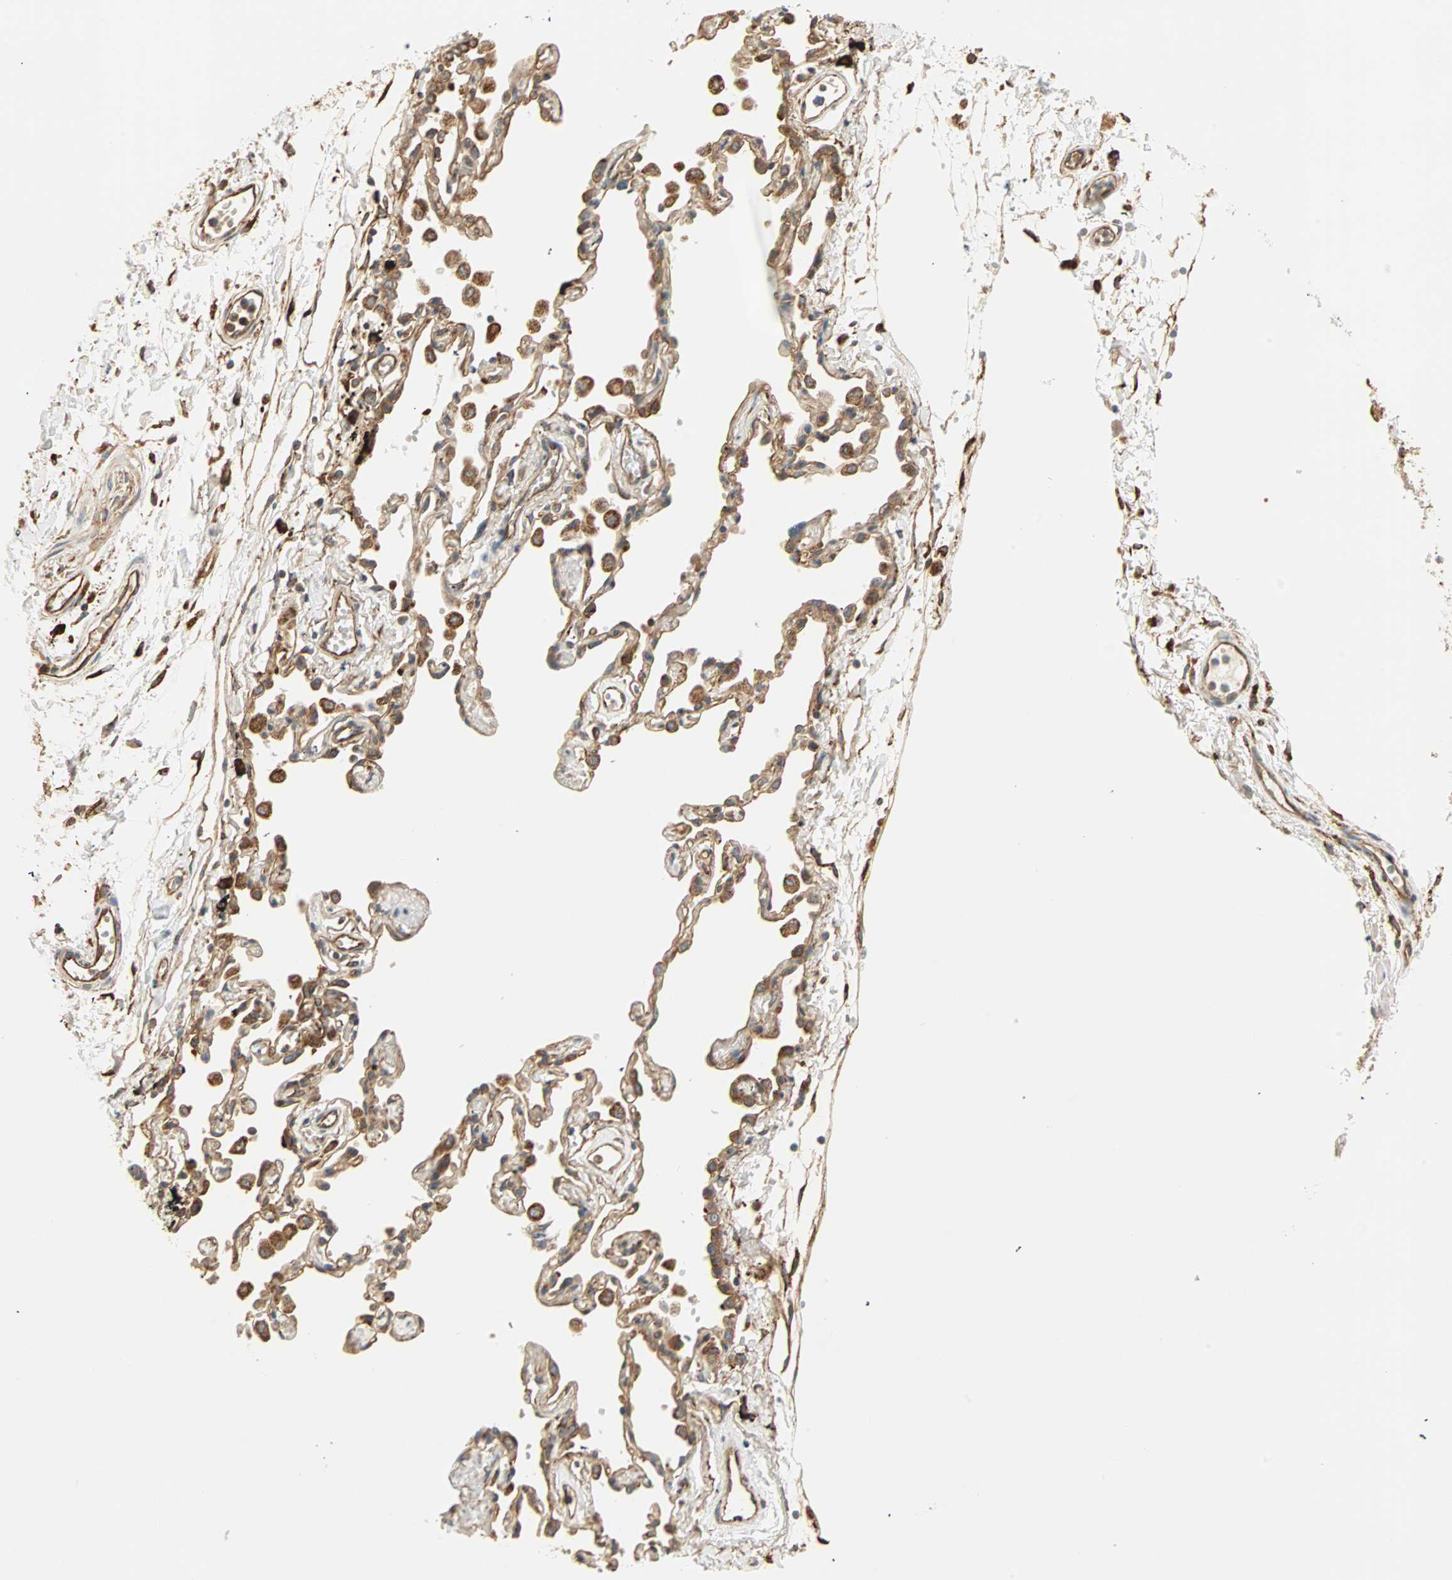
{"staining": {"intensity": "moderate", "quantity": ">75%", "location": "cytoplasmic/membranous"}, "tissue": "adipose tissue", "cell_type": "Adipocytes", "image_type": "normal", "snomed": [{"axis": "morphology", "description": "Normal tissue, NOS"}, {"axis": "morphology", "description": "Adenocarcinoma, NOS"}, {"axis": "topography", "description": "Cartilage tissue"}, {"axis": "topography", "description": "Bronchus"}, {"axis": "topography", "description": "Lung"}], "caption": "Protein expression analysis of normal adipose tissue displays moderate cytoplasmic/membranous positivity in about >75% of adipocytes.", "gene": "P4HA1", "patient": {"sex": "female", "age": 67}}